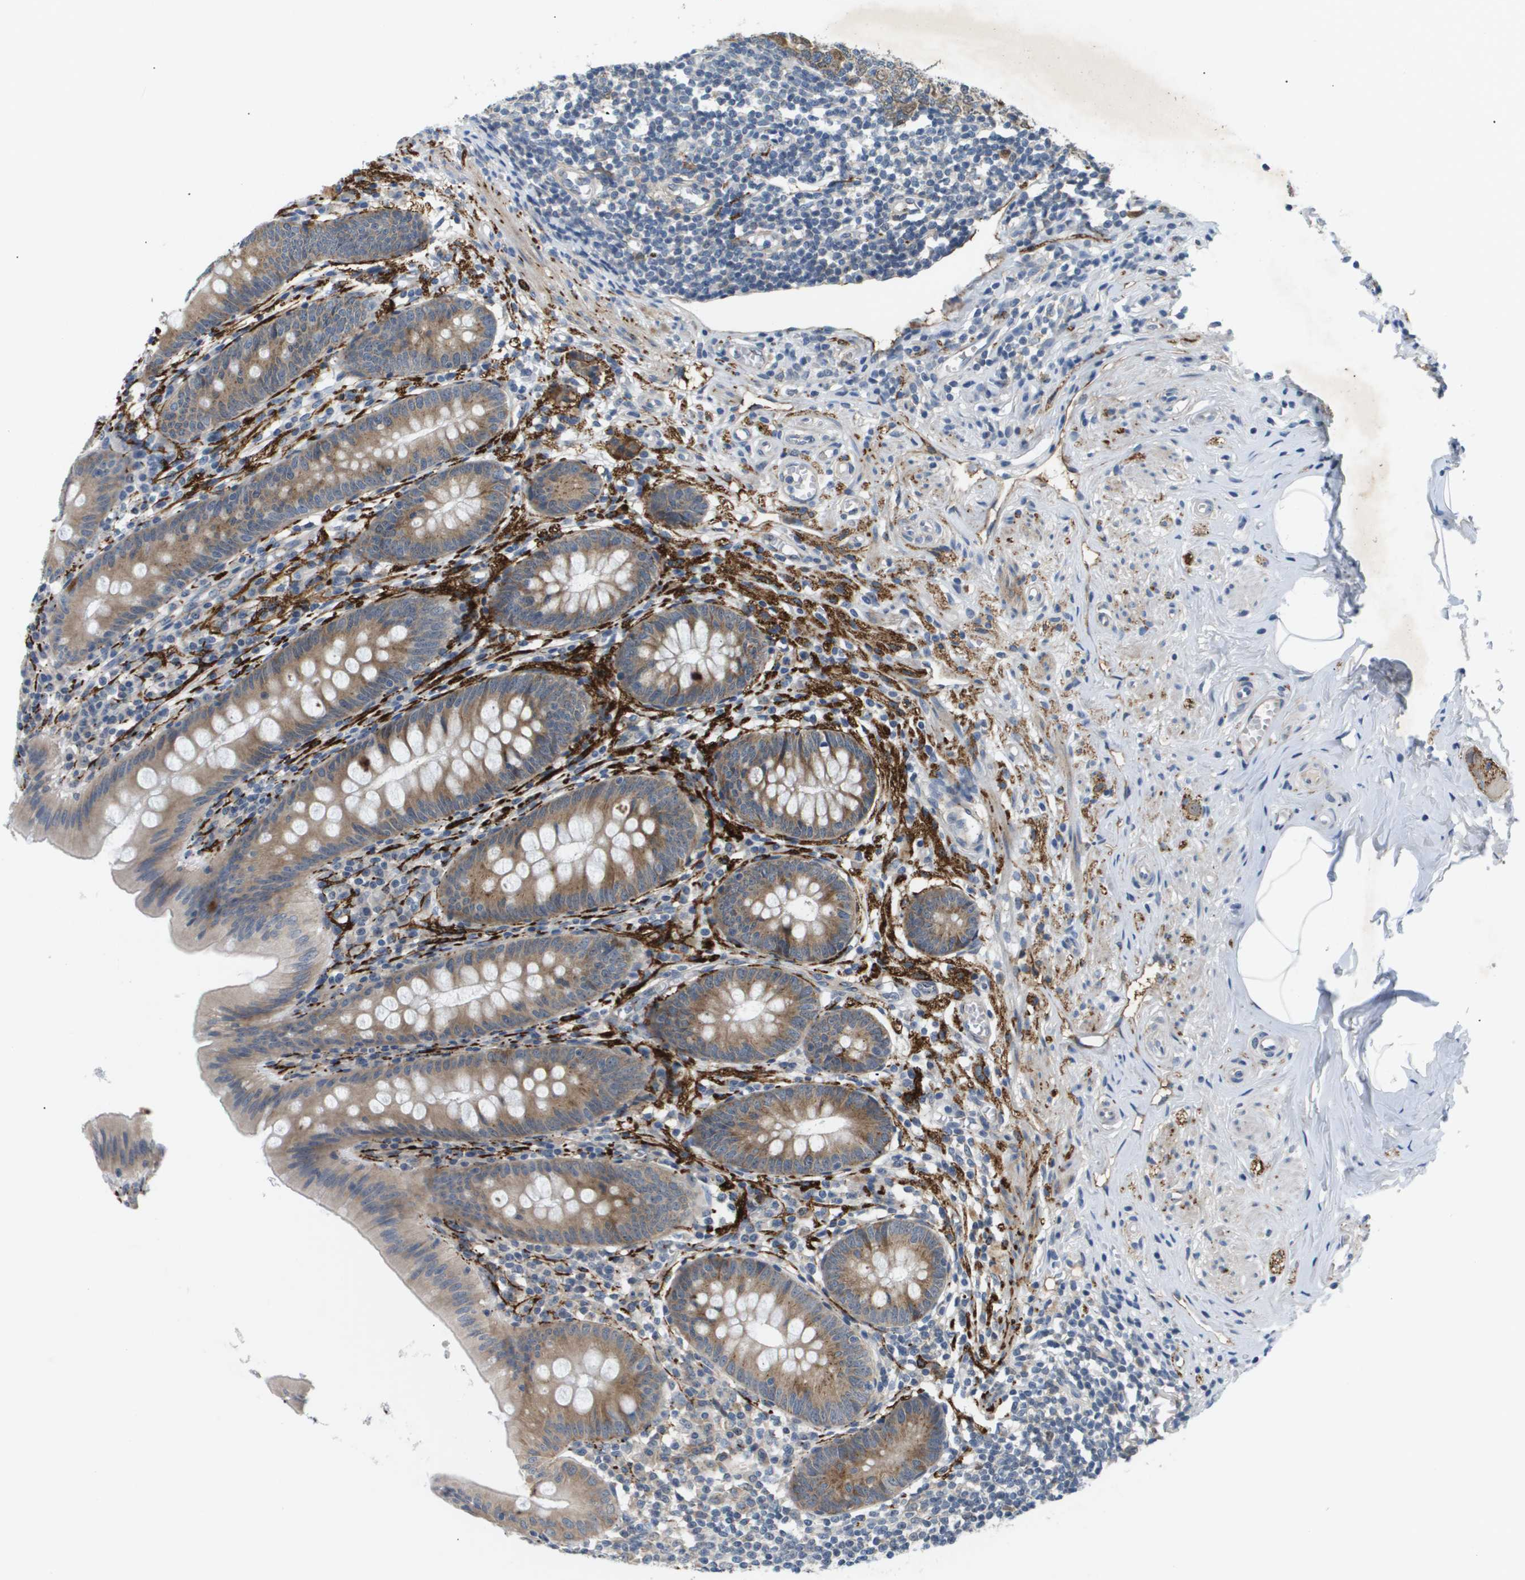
{"staining": {"intensity": "moderate", "quantity": ">75%", "location": "cytoplasmic/membranous"}, "tissue": "appendix", "cell_type": "Glandular cells", "image_type": "normal", "snomed": [{"axis": "morphology", "description": "Normal tissue, NOS"}, {"axis": "topography", "description": "Appendix"}], "caption": "IHC image of normal human appendix stained for a protein (brown), which shows medium levels of moderate cytoplasmic/membranous positivity in about >75% of glandular cells.", "gene": "OTUD5", "patient": {"sex": "male", "age": 56}}